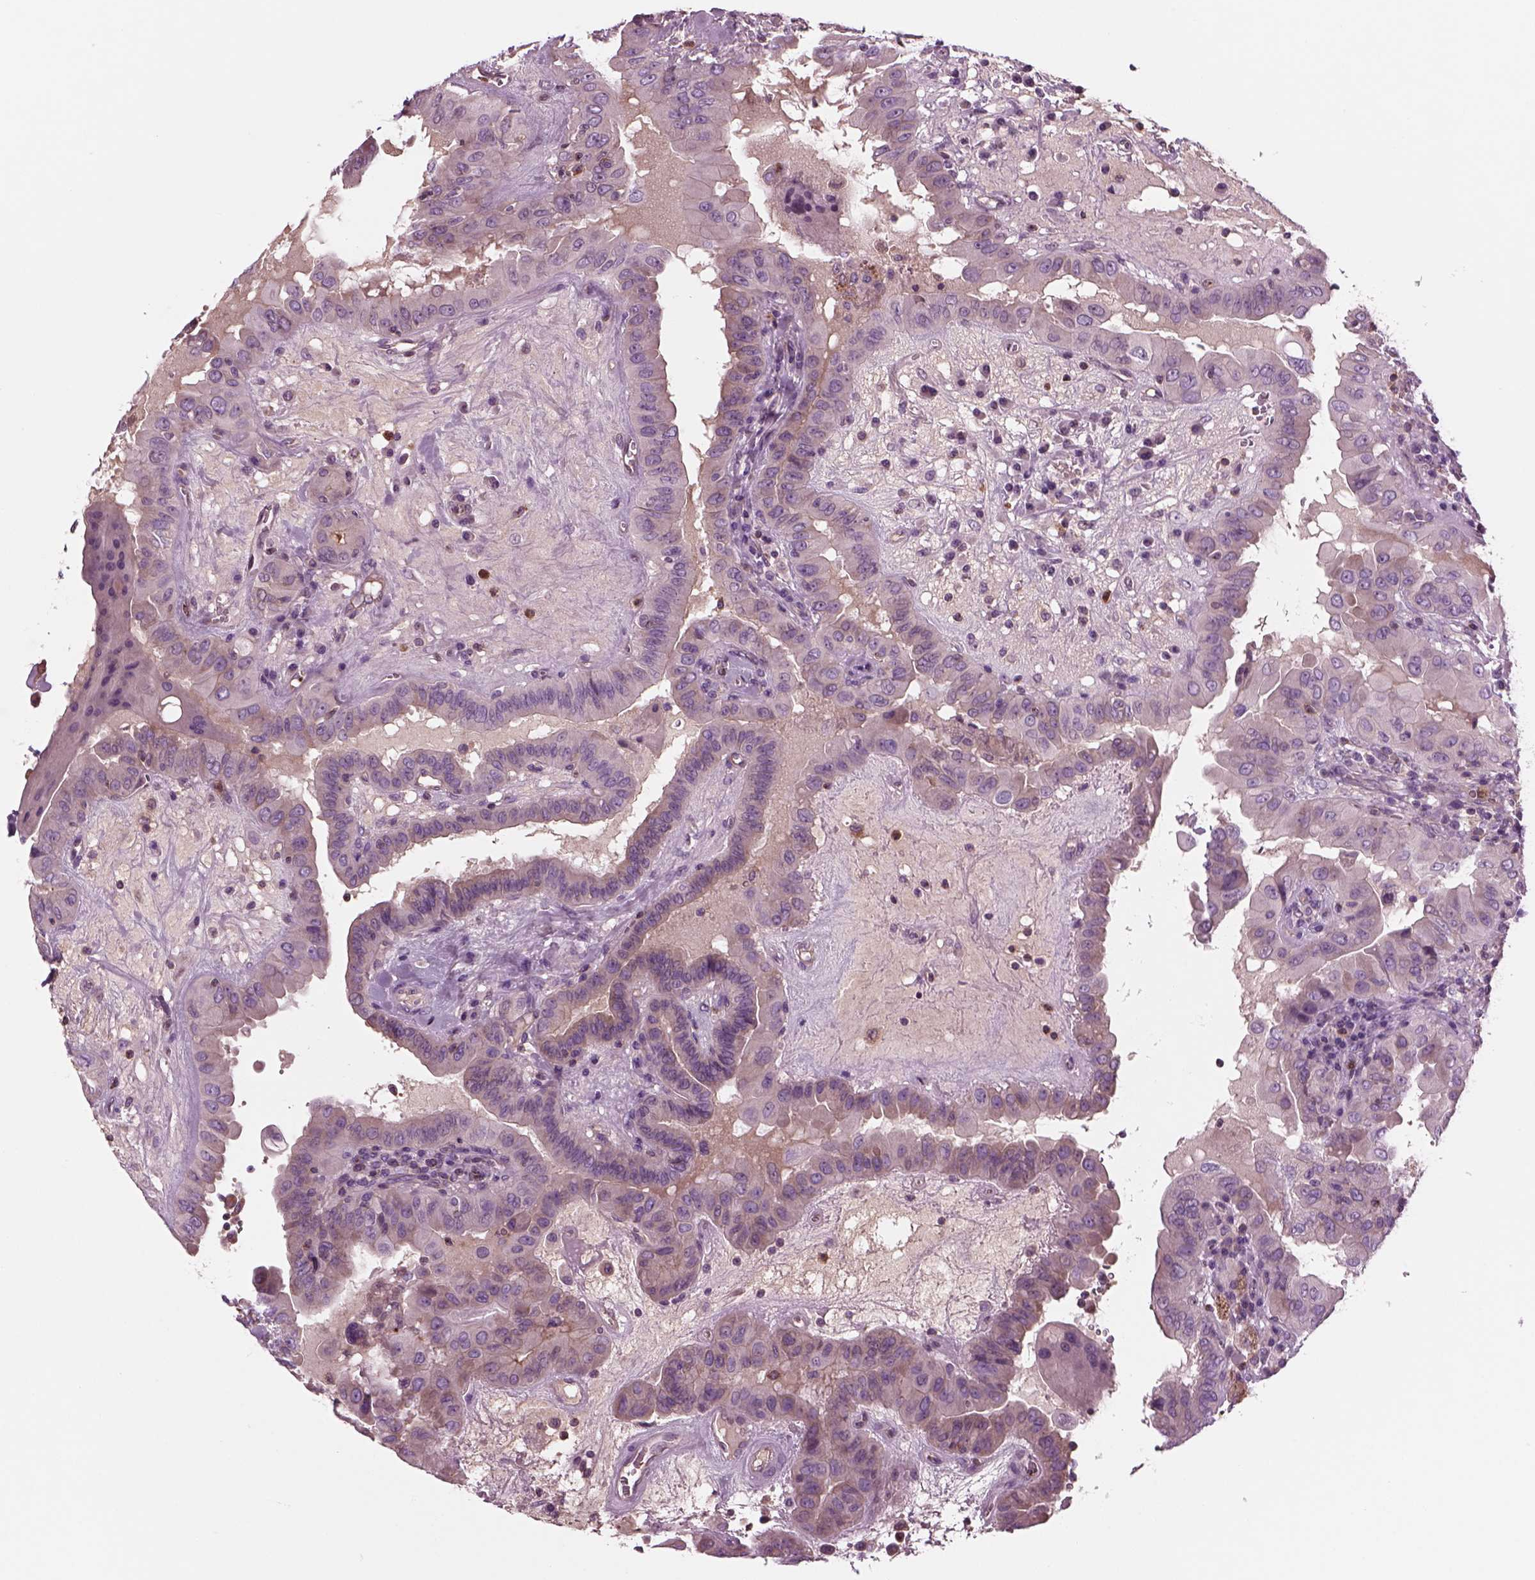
{"staining": {"intensity": "weak", "quantity": ">75%", "location": "cytoplasmic/membranous"}, "tissue": "thyroid cancer", "cell_type": "Tumor cells", "image_type": "cancer", "snomed": [{"axis": "morphology", "description": "Papillary adenocarcinoma, NOS"}, {"axis": "topography", "description": "Thyroid gland"}], "caption": "Immunohistochemical staining of human thyroid cancer (papillary adenocarcinoma) demonstrates weak cytoplasmic/membranous protein expression in approximately >75% of tumor cells.", "gene": "SLC2A3", "patient": {"sex": "female", "age": 37}}